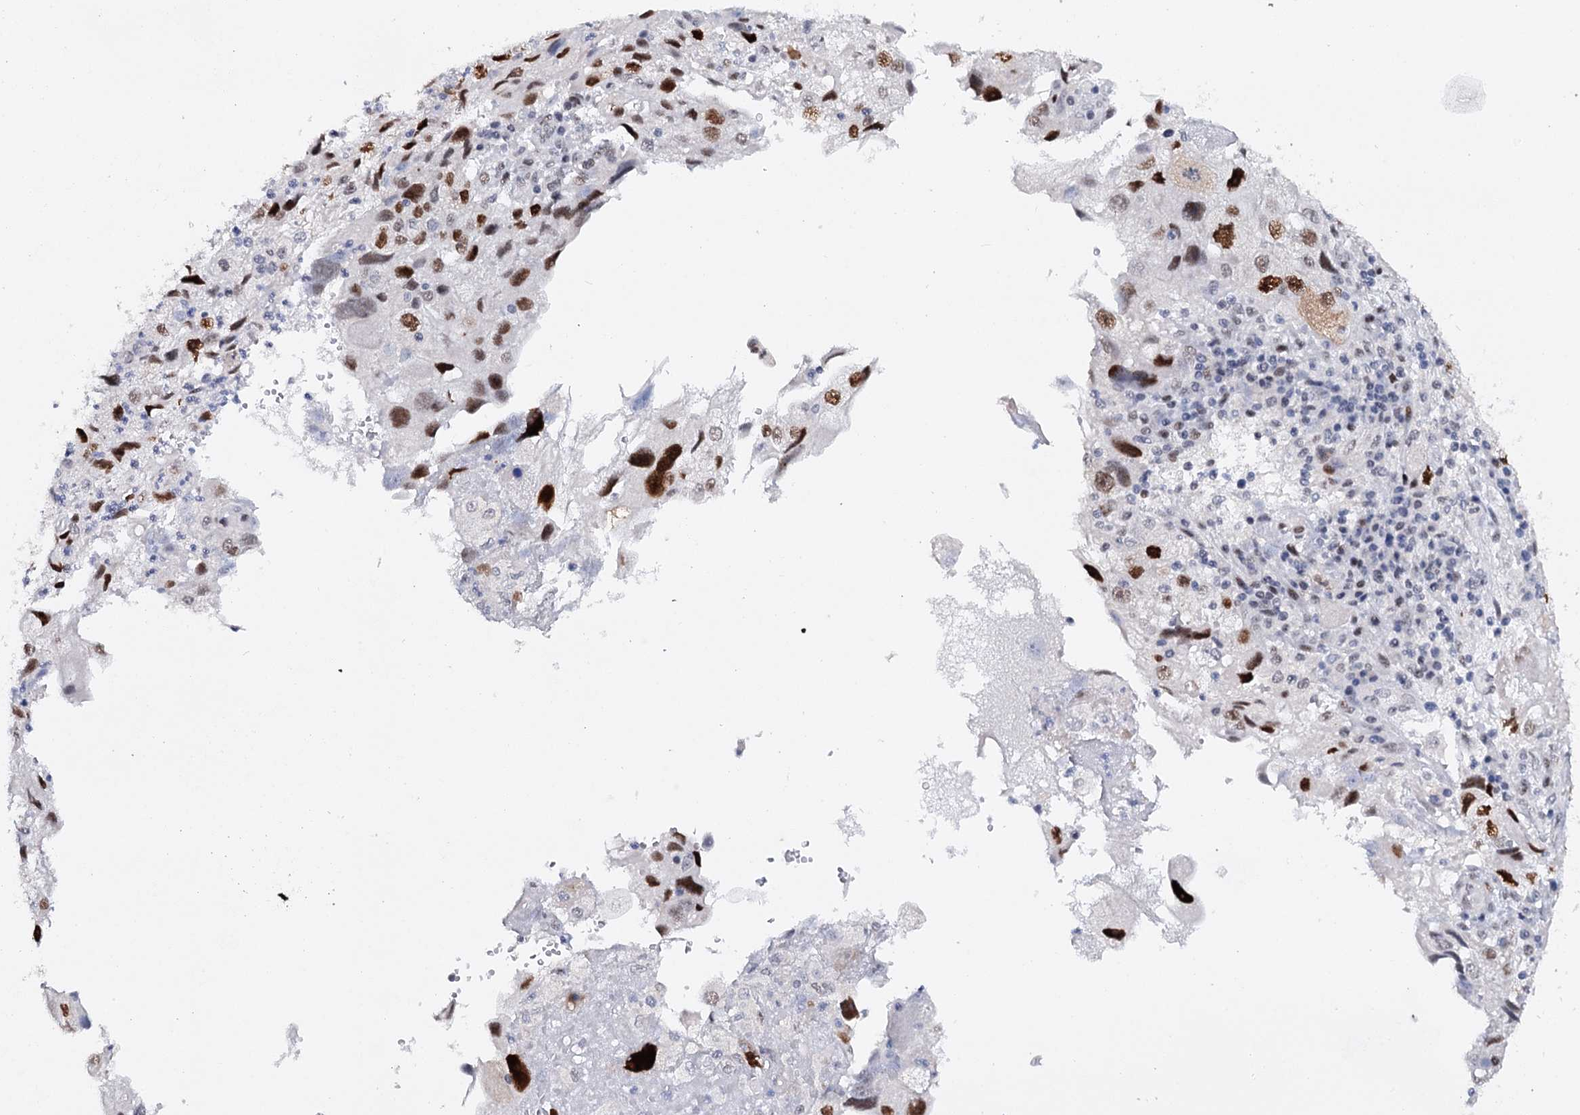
{"staining": {"intensity": "strong", "quantity": ">75%", "location": "nuclear"}, "tissue": "endometrial cancer", "cell_type": "Tumor cells", "image_type": "cancer", "snomed": [{"axis": "morphology", "description": "Adenocarcinoma, NOS"}, {"axis": "topography", "description": "Endometrium"}], "caption": "The image reveals immunohistochemical staining of adenocarcinoma (endometrial). There is strong nuclear staining is present in approximately >75% of tumor cells.", "gene": "TP53", "patient": {"sex": "female", "age": 49}}